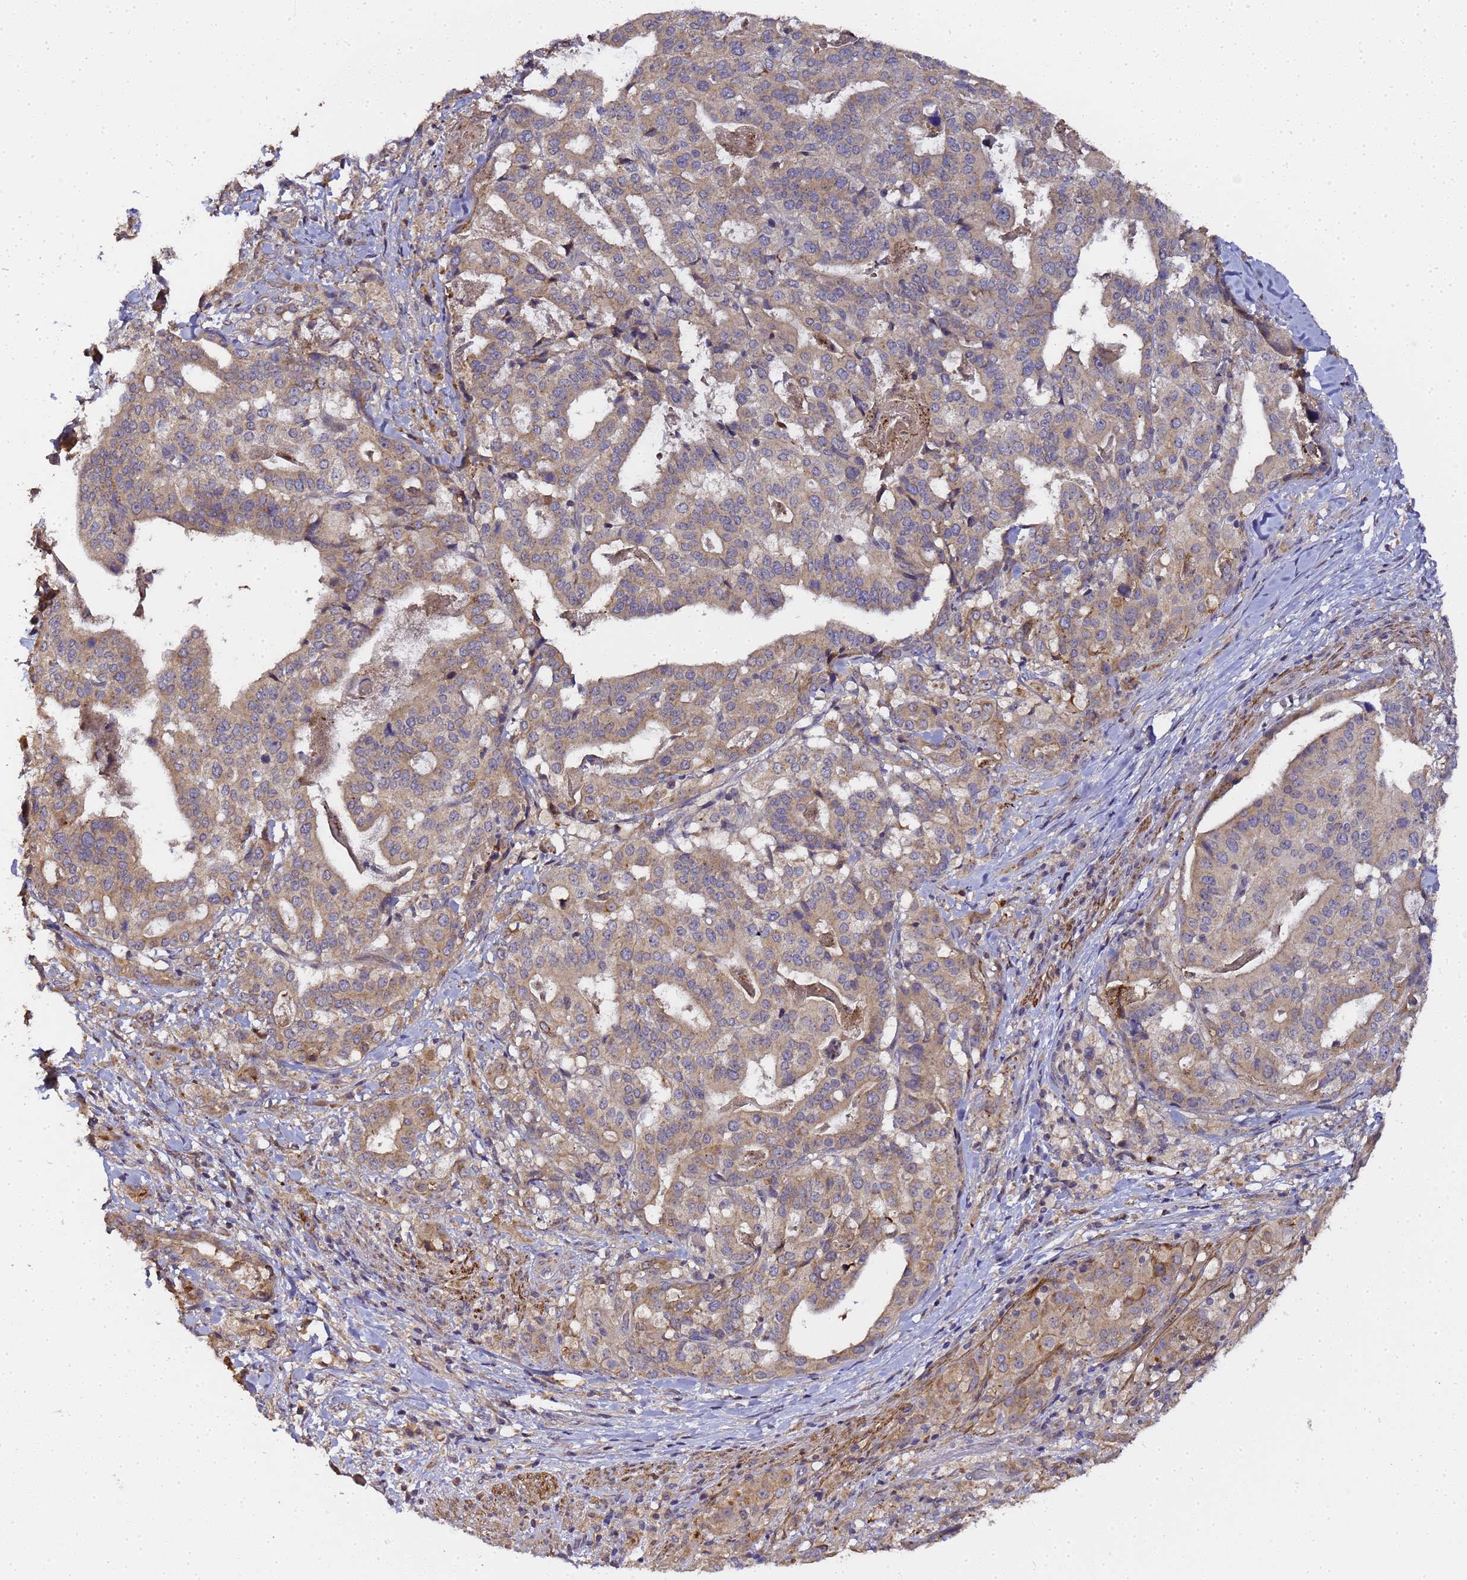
{"staining": {"intensity": "weak", "quantity": ">75%", "location": "cytoplasmic/membranous"}, "tissue": "stomach cancer", "cell_type": "Tumor cells", "image_type": "cancer", "snomed": [{"axis": "morphology", "description": "Adenocarcinoma, NOS"}, {"axis": "topography", "description": "Stomach"}], "caption": "Immunohistochemistry (IHC) of human stomach cancer displays low levels of weak cytoplasmic/membranous expression in about >75% of tumor cells. The protein is shown in brown color, while the nuclei are stained blue.", "gene": "LGI4", "patient": {"sex": "male", "age": 48}}